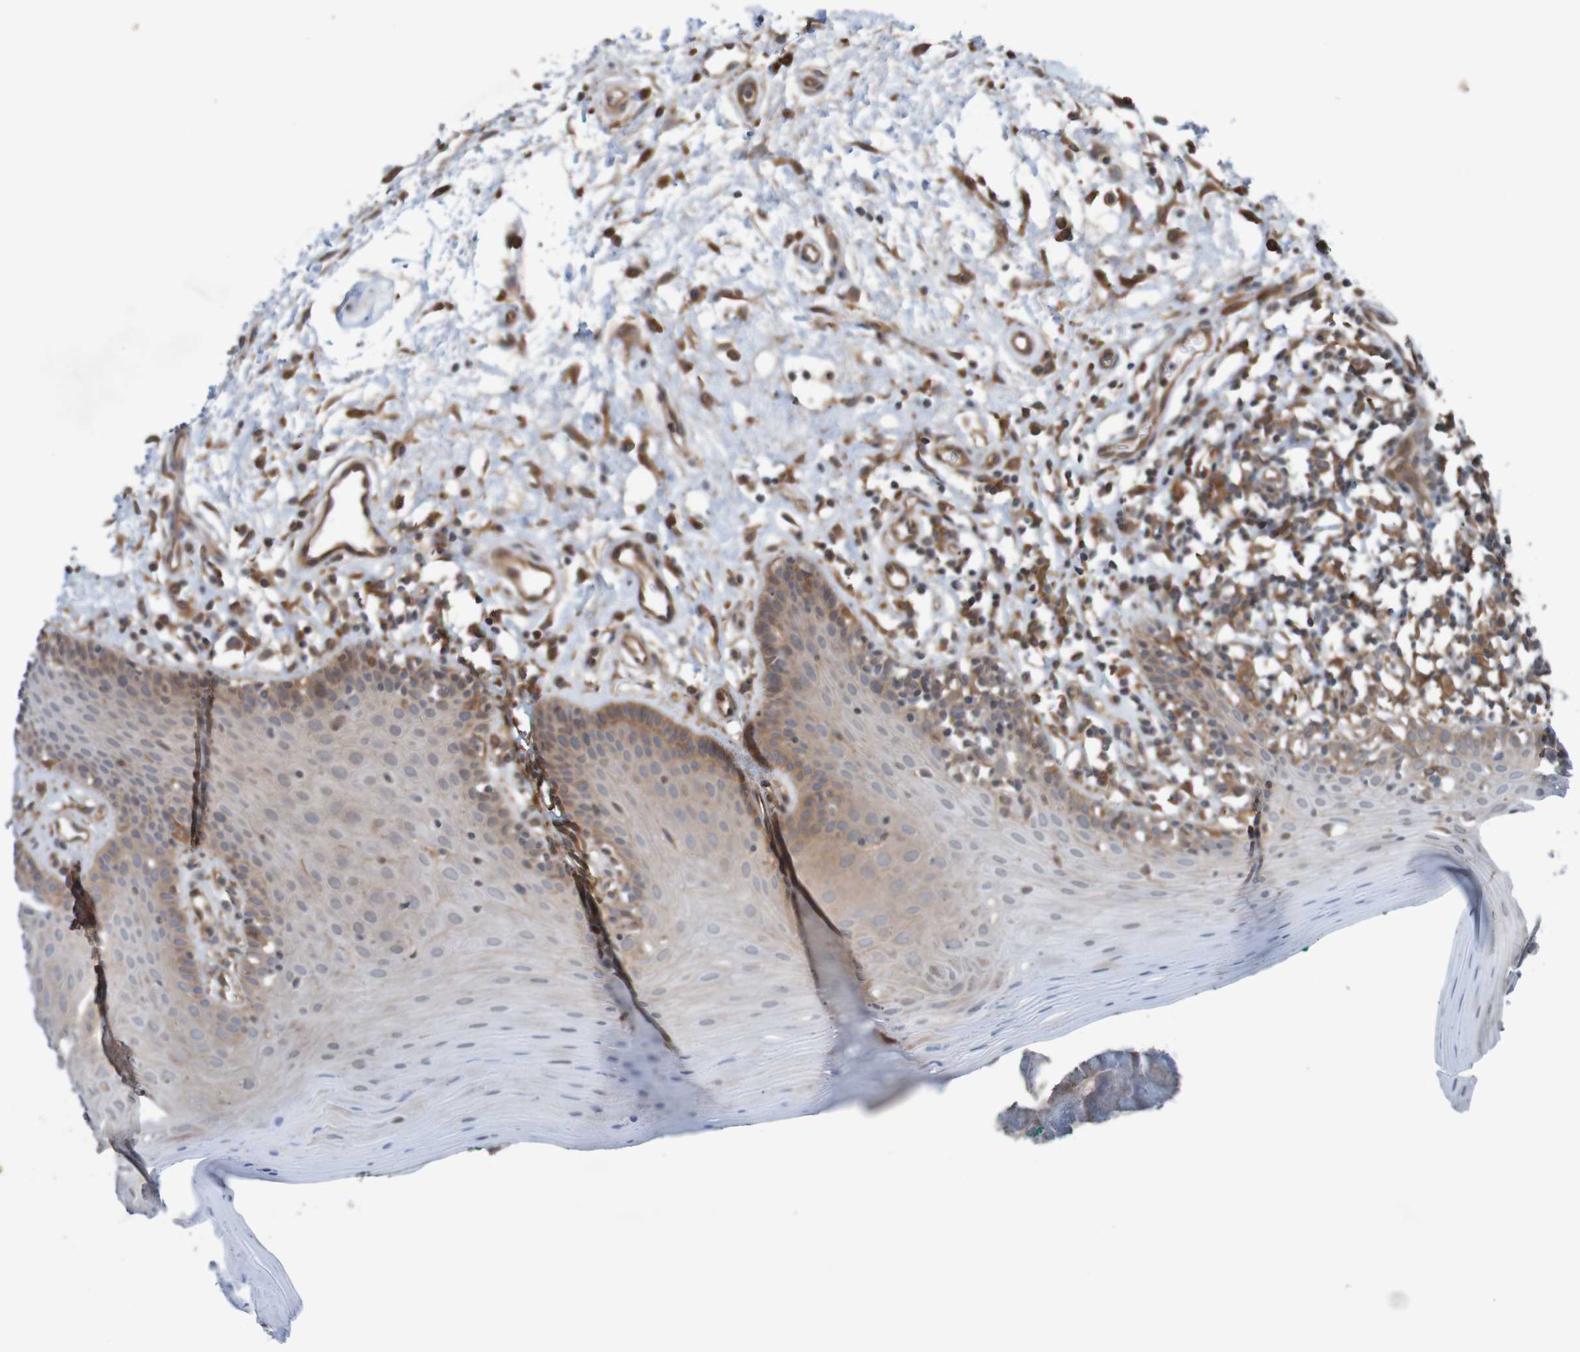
{"staining": {"intensity": "weak", "quantity": "25%-75%", "location": "cytoplasmic/membranous"}, "tissue": "oral mucosa", "cell_type": "Squamous epithelial cells", "image_type": "normal", "snomed": [{"axis": "morphology", "description": "Normal tissue, NOS"}, {"axis": "topography", "description": "Skeletal muscle"}, {"axis": "topography", "description": "Oral tissue"}], "caption": "The histopathology image shows a brown stain indicating the presence of a protein in the cytoplasmic/membranous of squamous epithelial cells in oral mucosa. (Stains: DAB in brown, nuclei in blue, Microscopy: brightfield microscopy at high magnification).", "gene": "ARHGEF11", "patient": {"sex": "male", "age": 58}}